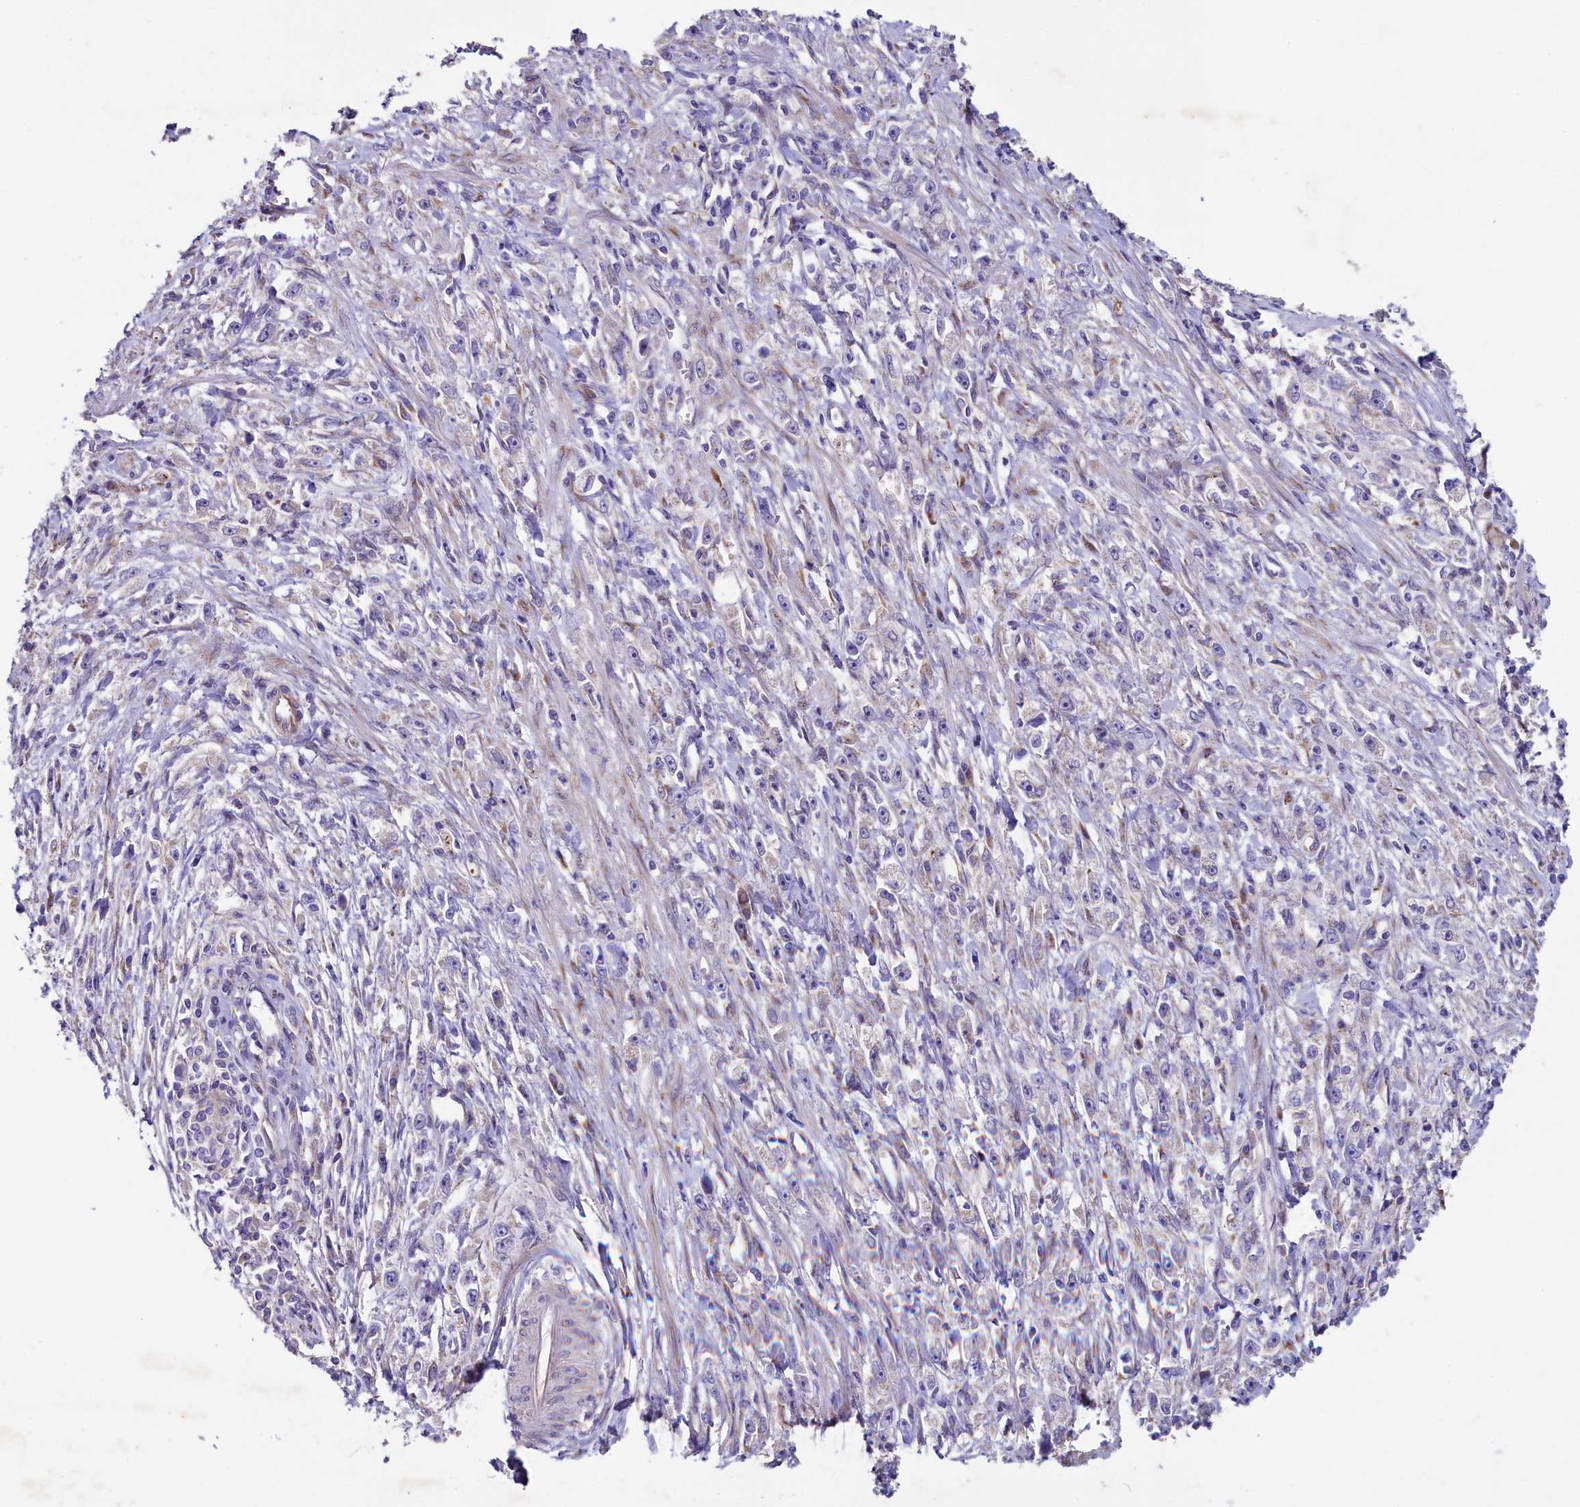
{"staining": {"intensity": "negative", "quantity": "none", "location": "none"}, "tissue": "stomach cancer", "cell_type": "Tumor cells", "image_type": "cancer", "snomed": [{"axis": "morphology", "description": "Adenocarcinoma, NOS"}, {"axis": "topography", "description": "Stomach"}], "caption": "An immunohistochemistry (IHC) image of stomach cancer (adenocarcinoma) is shown. There is no staining in tumor cells of stomach cancer (adenocarcinoma).", "gene": "GPR108", "patient": {"sex": "female", "age": 59}}